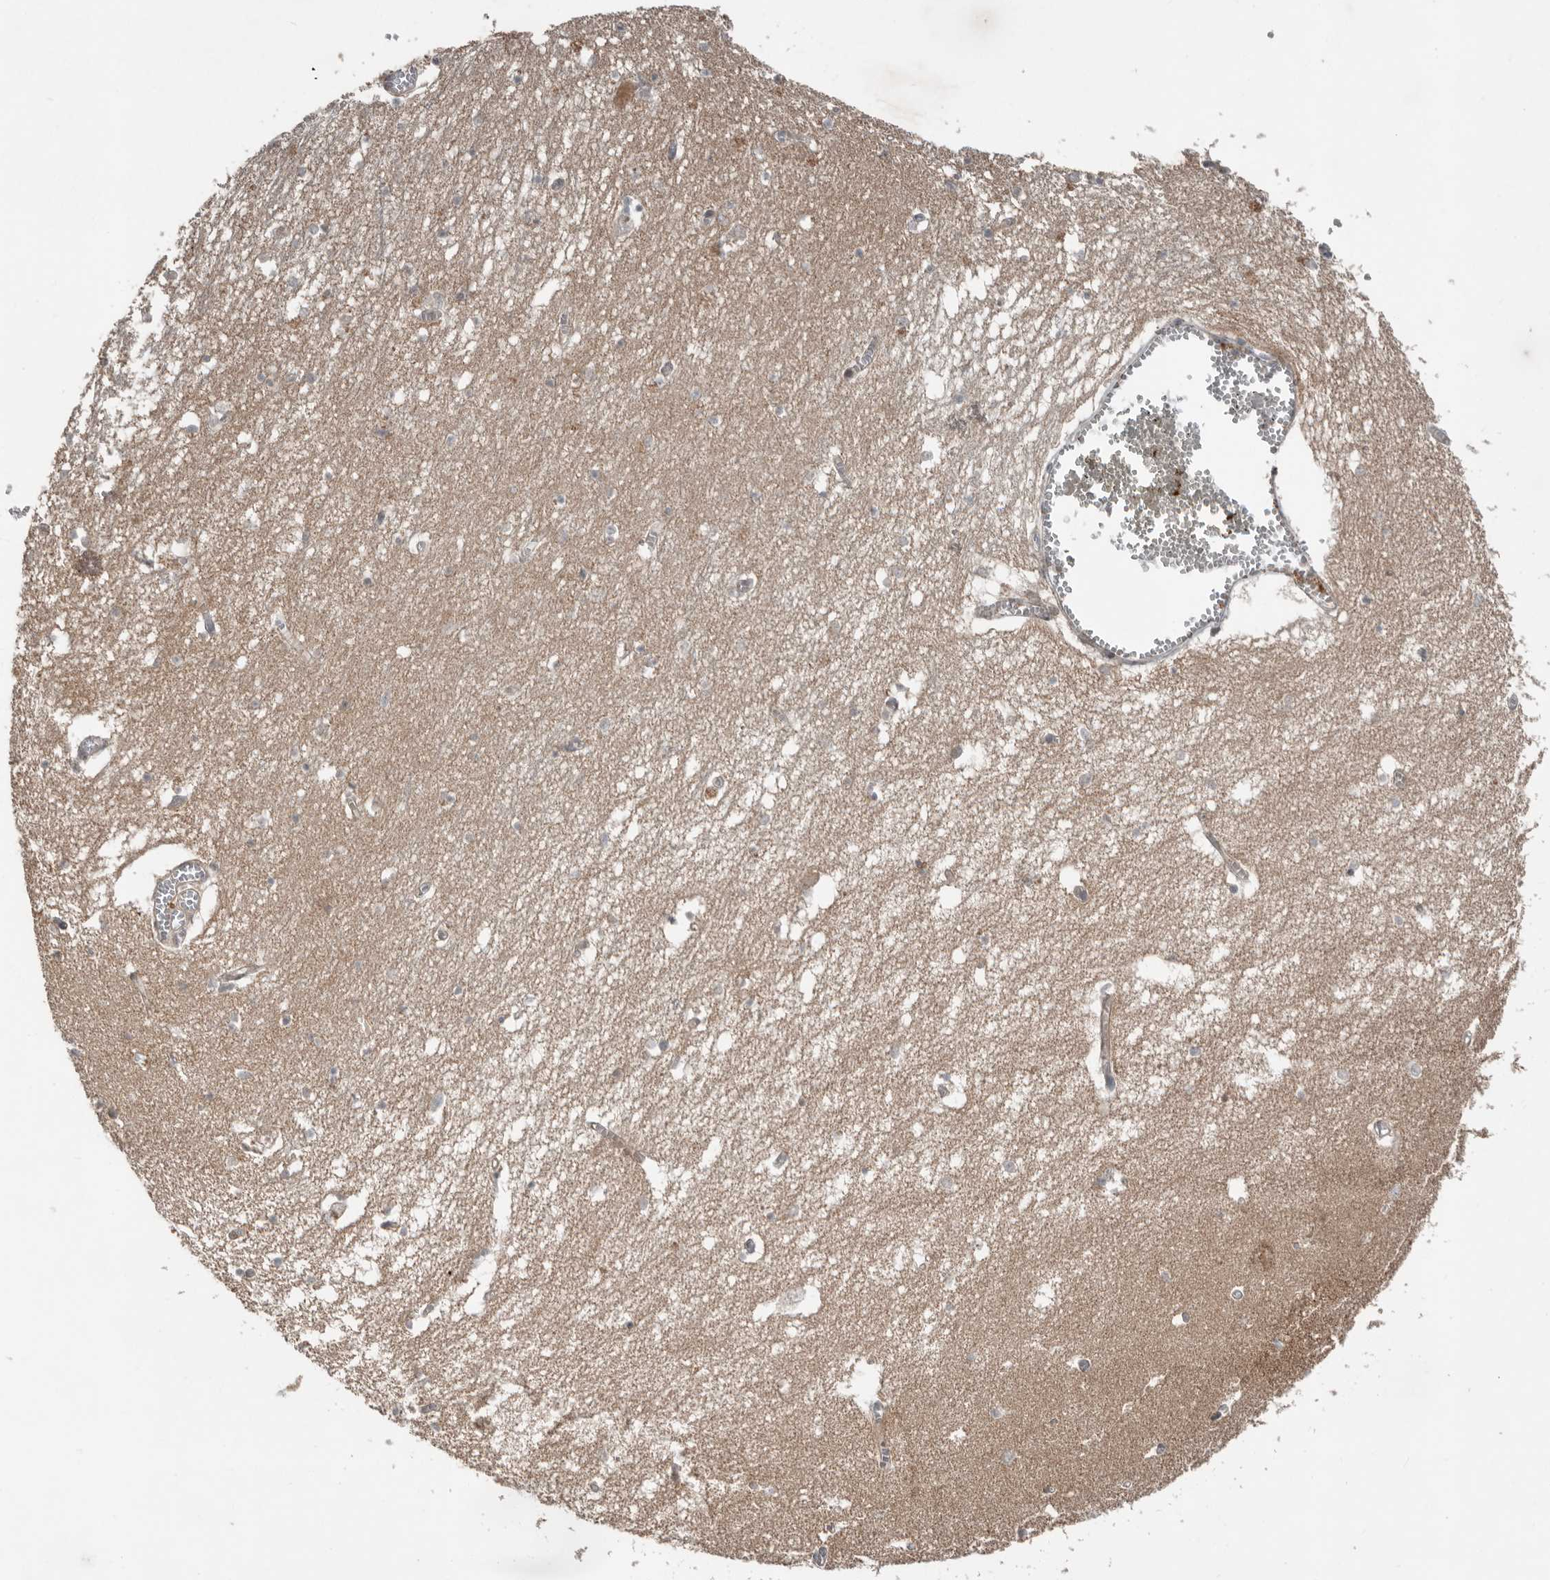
{"staining": {"intensity": "negative", "quantity": "none", "location": "none"}, "tissue": "hippocampus", "cell_type": "Glial cells", "image_type": "normal", "snomed": [{"axis": "morphology", "description": "Normal tissue, NOS"}, {"axis": "topography", "description": "Hippocampus"}], "caption": "High magnification brightfield microscopy of unremarkable hippocampus stained with DAB (brown) and counterstained with hematoxylin (blue): glial cells show no significant staining.", "gene": "SLC6A7", "patient": {"sex": "male", "age": 70}}